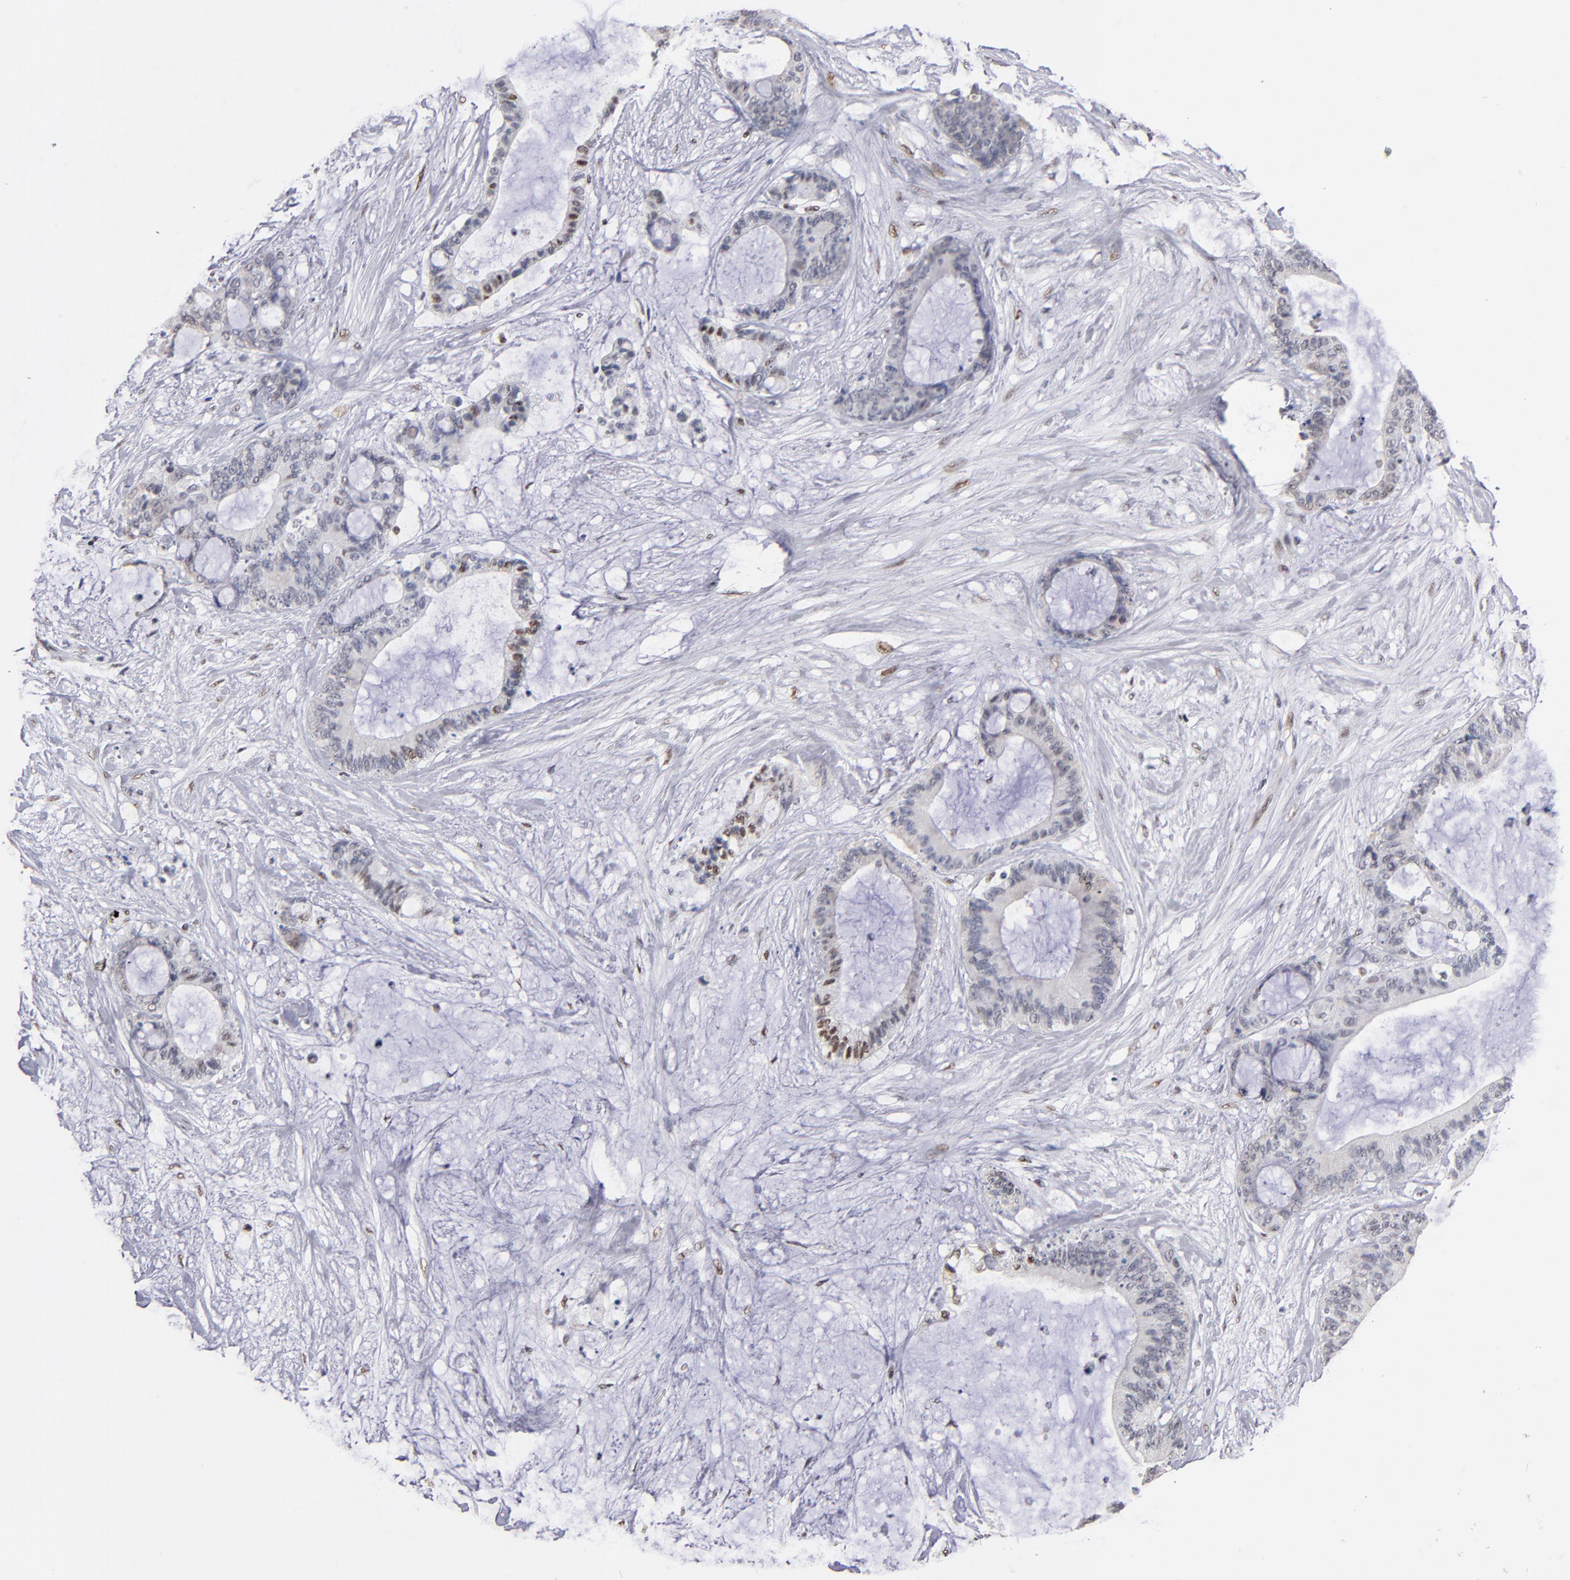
{"staining": {"intensity": "moderate", "quantity": "<25%", "location": "nuclear"}, "tissue": "liver cancer", "cell_type": "Tumor cells", "image_type": "cancer", "snomed": [{"axis": "morphology", "description": "Cholangiocarcinoma"}, {"axis": "topography", "description": "Liver"}], "caption": "Immunohistochemistry (DAB (3,3'-diaminobenzidine)) staining of human cholangiocarcinoma (liver) displays moderate nuclear protein staining in about <25% of tumor cells.", "gene": "MN1", "patient": {"sex": "female", "age": 73}}